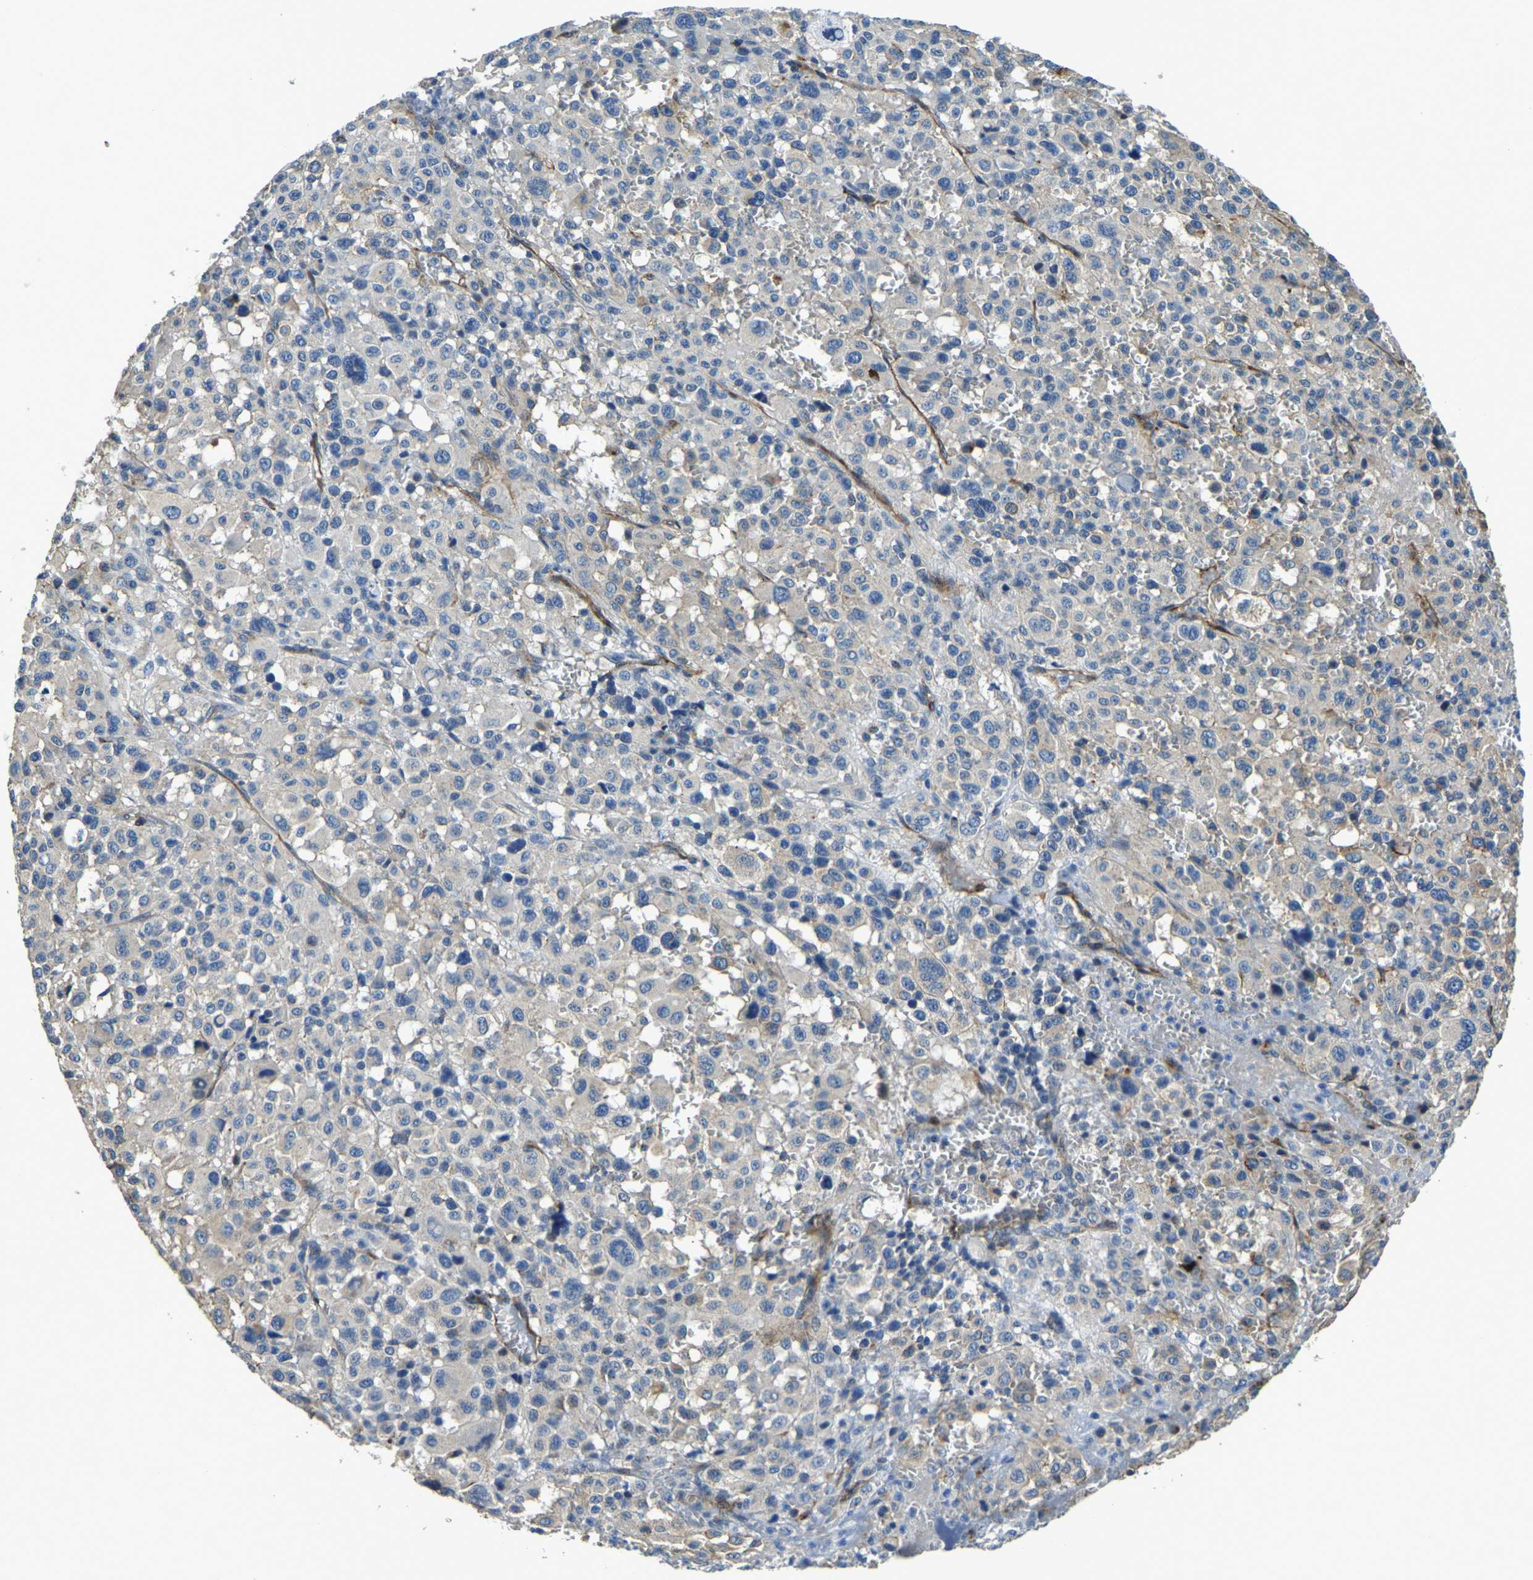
{"staining": {"intensity": "negative", "quantity": "none", "location": "none"}, "tissue": "melanoma", "cell_type": "Tumor cells", "image_type": "cancer", "snomed": [{"axis": "morphology", "description": "Malignant melanoma, Metastatic site"}, {"axis": "topography", "description": "Skin"}], "caption": "A histopathology image of human melanoma is negative for staining in tumor cells.", "gene": "RNF39", "patient": {"sex": "female", "age": 74}}